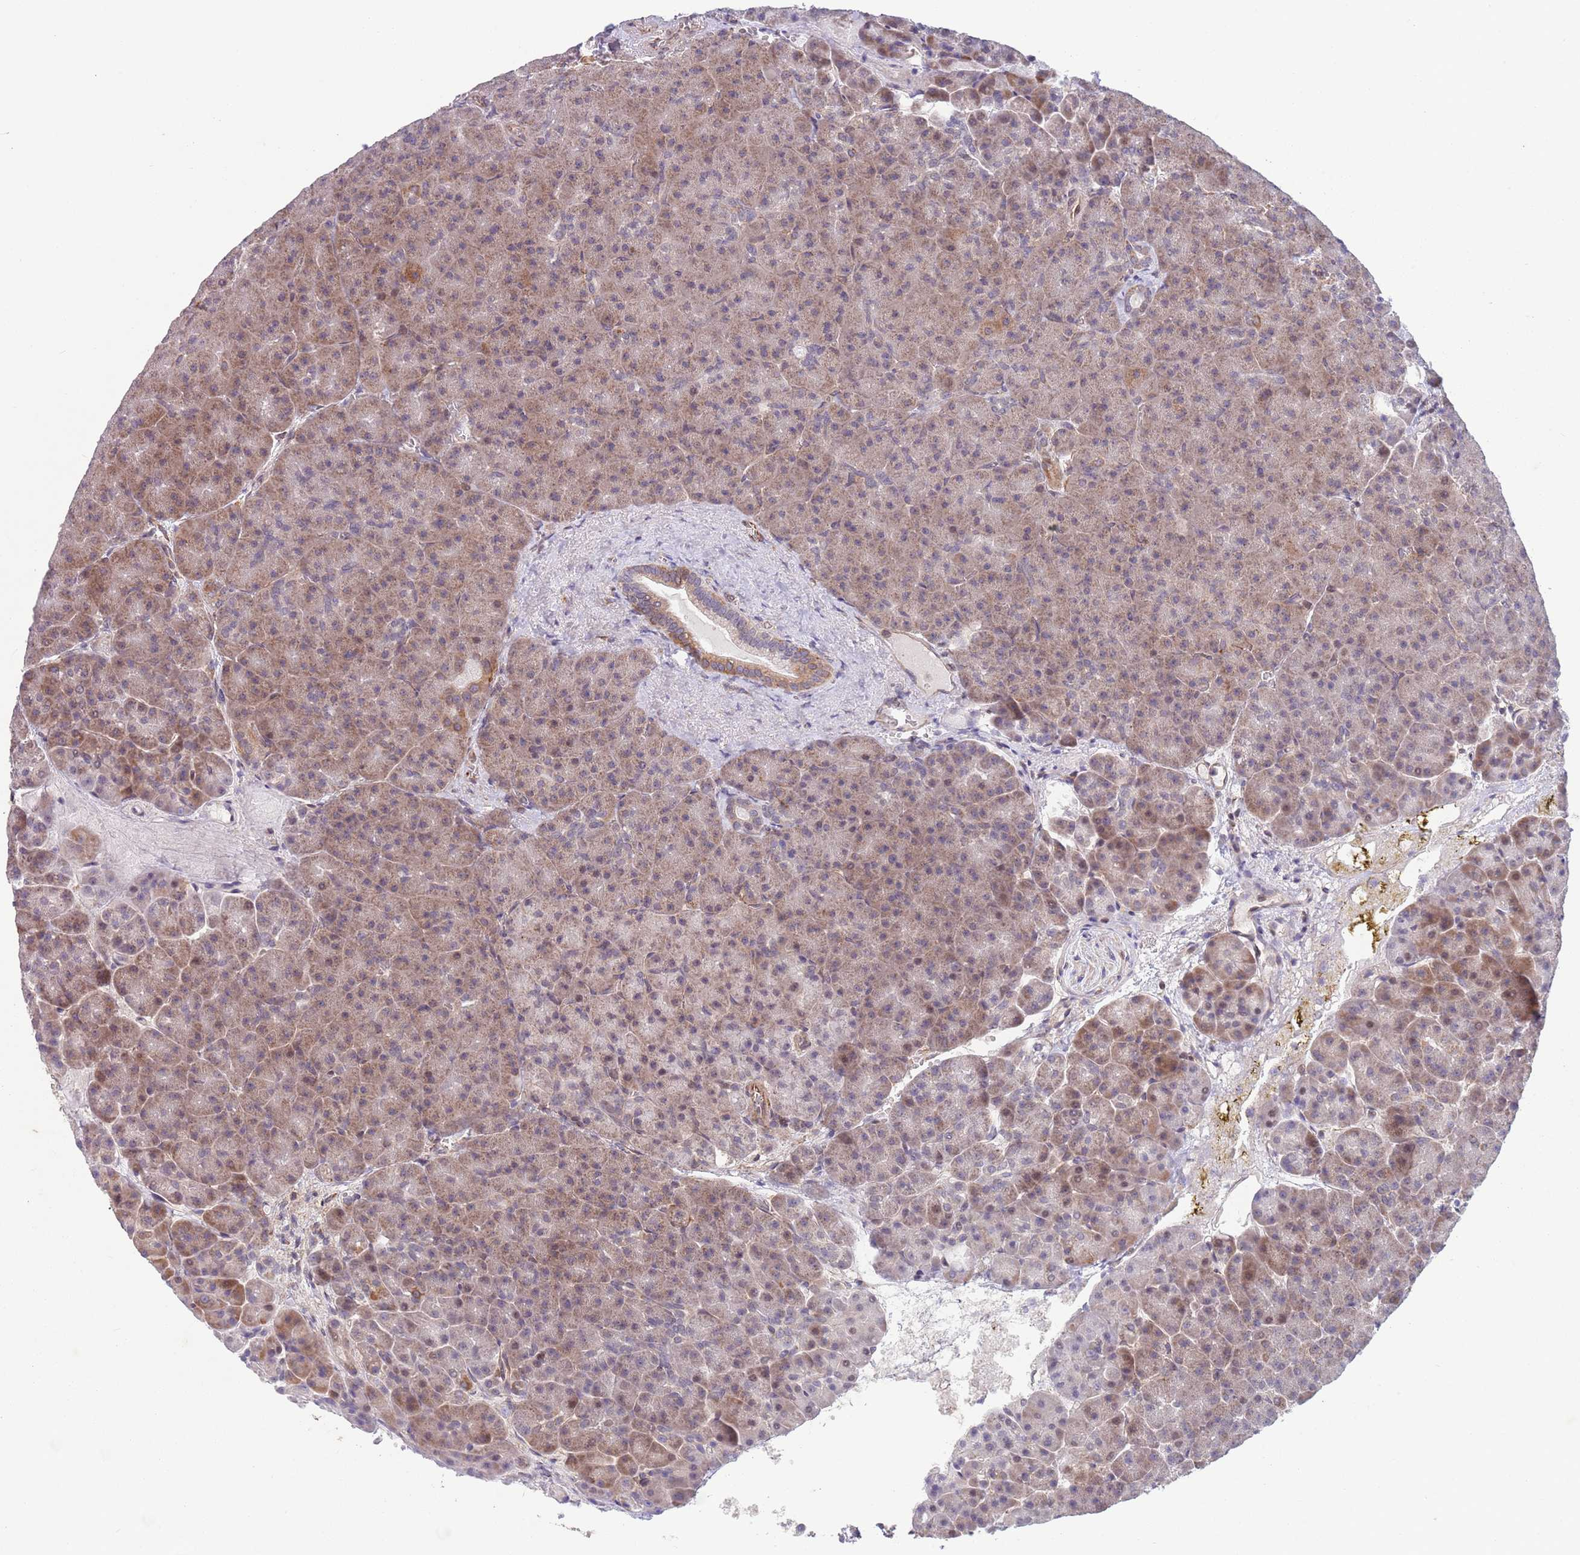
{"staining": {"intensity": "moderate", "quantity": "25%-75%", "location": "cytoplasmic/membranous,nuclear"}, "tissue": "pancreas", "cell_type": "Exocrine glandular cells", "image_type": "normal", "snomed": [{"axis": "morphology", "description": "Normal tissue, NOS"}, {"axis": "topography", "description": "Pancreas"}], "caption": "Moderate cytoplasmic/membranous,nuclear expression for a protein is appreciated in about 25%-75% of exocrine glandular cells of normal pancreas using immunohistochemistry (IHC).", "gene": "CHD9", "patient": {"sex": "female", "age": 74}}